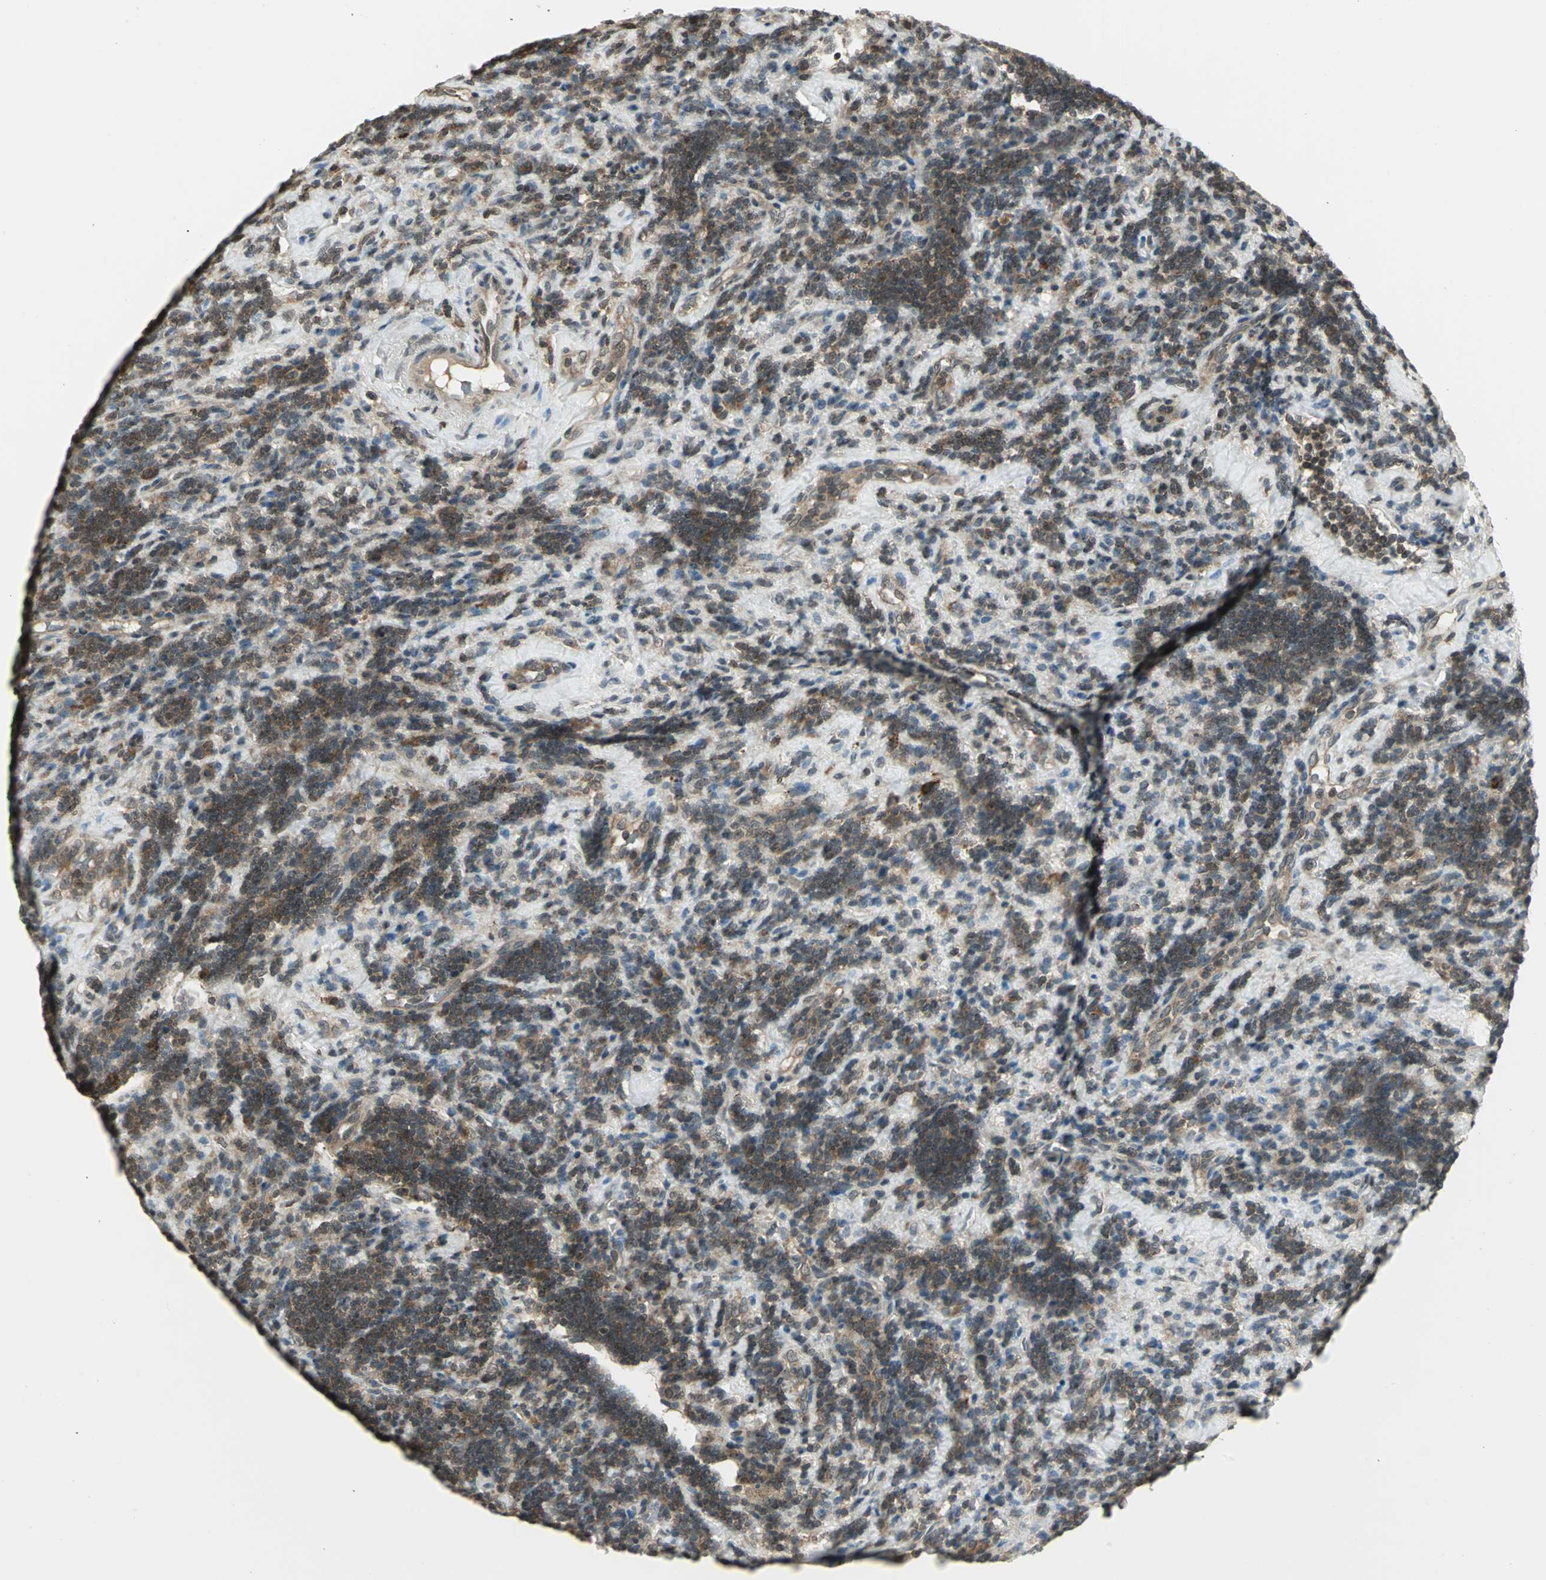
{"staining": {"intensity": "moderate", "quantity": ">75%", "location": "cytoplasmic/membranous"}, "tissue": "lymphoma", "cell_type": "Tumor cells", "image_type": "cancer", "snomed": [{"axis": "morphology", "description": "Malignant lymphoma, non-Hodgkin's type, Low grade"}, {"axis": "topography", "description": "Lymph node"}], "caption": "IHC image of low-grade malignant lymphoma, non-Hodgkin's type stained for a protein (brown), which exhibits medium levels of moderate cytoplasmic/membranous staining in about >75% of tumor cells.", "gene": "CDC34", "patient": {"sex": "male", "age": 70}}